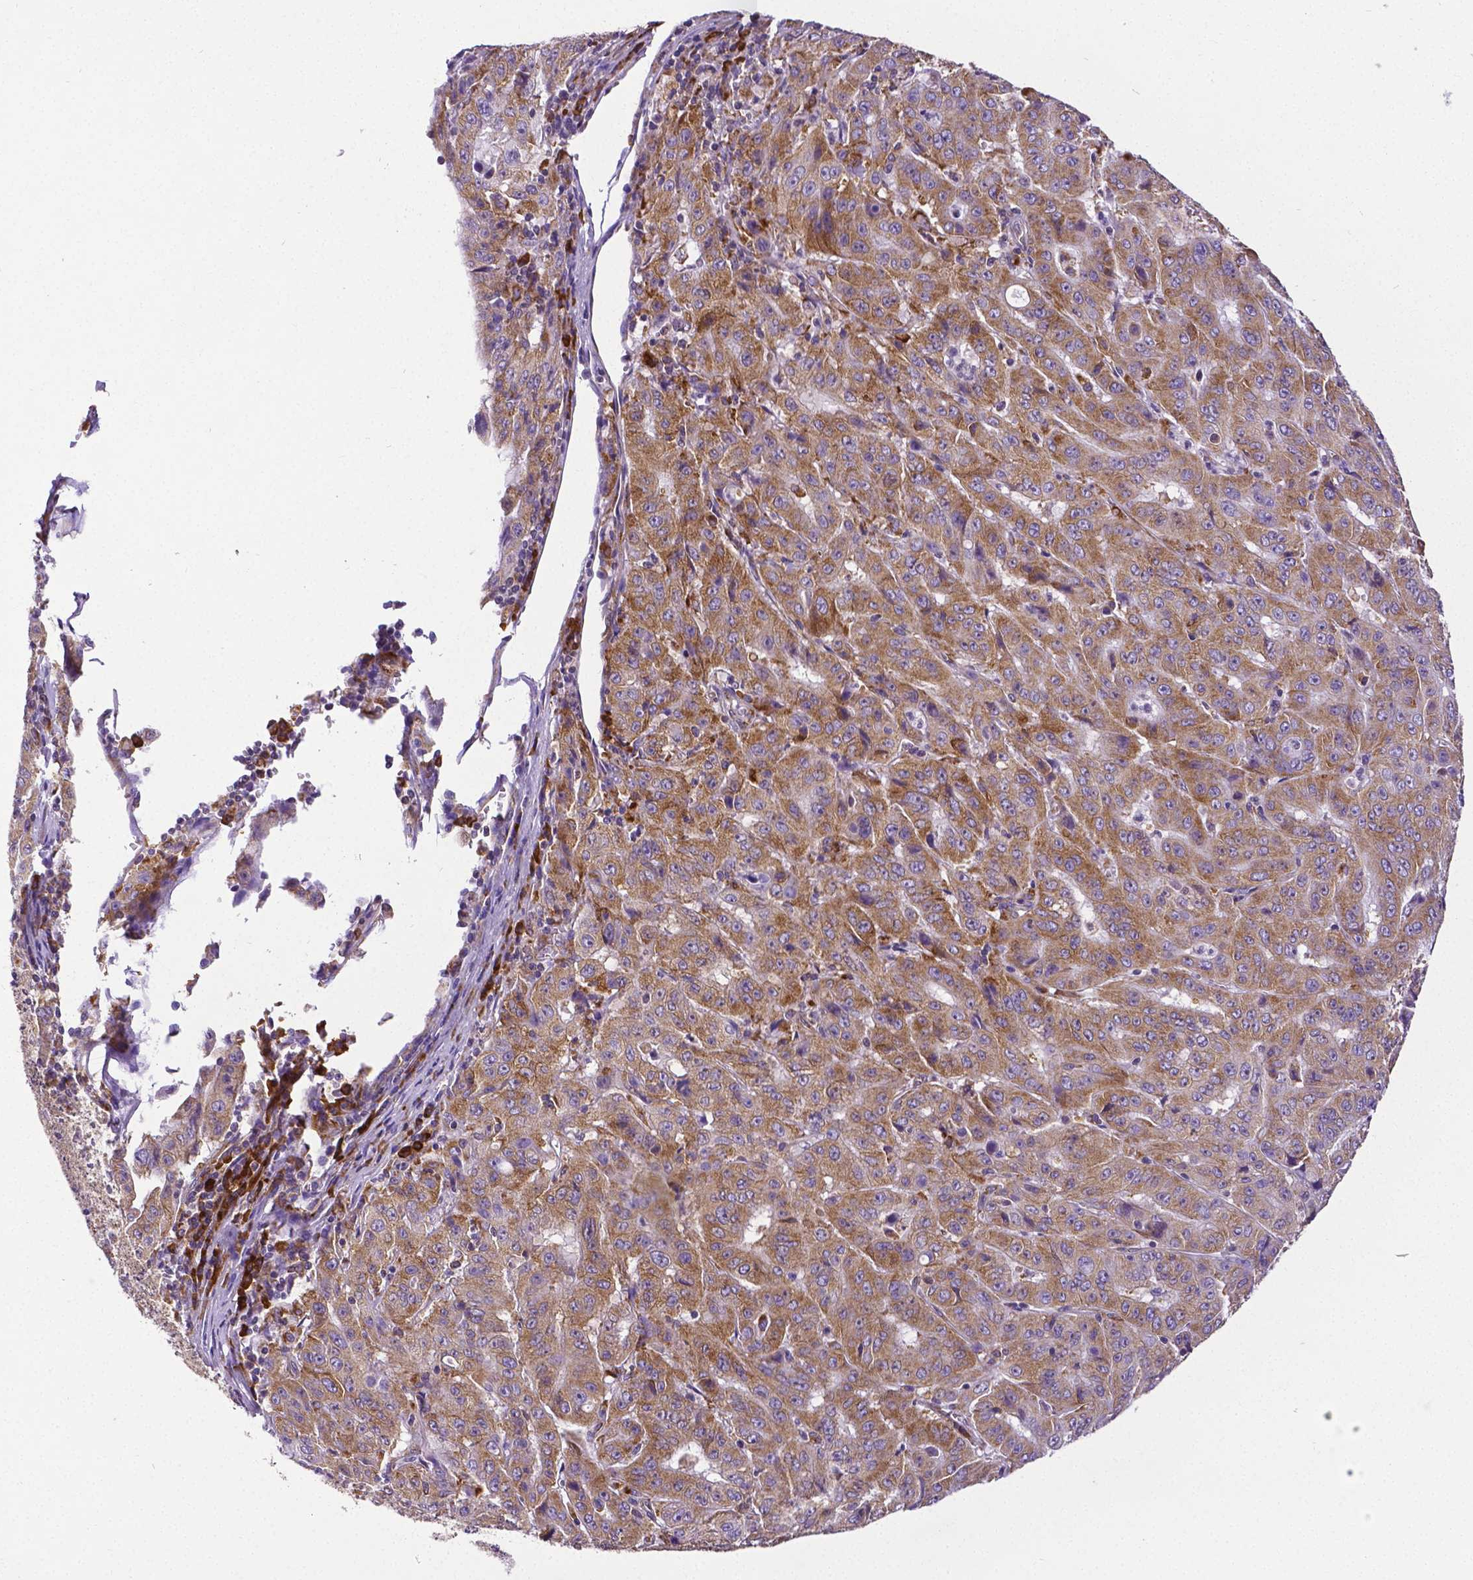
{"staining": {"intensity": "moderate", "quantity": ">75%", "location": "cytoplasmic/membranous"}, "tissue": "pancreatic cancer", "cell_type": "Tumor cells", "image_type": "cancer", "snomed": [{"axis": "morphology", "description": "Adenocarcinoma, NOS"}, {"axis": "topography", "description": "Pancreas"}], "caption": "Human pancreatic cancer stained with a brown dye exhibits moderate cytoplasmic/membranous positive expression in approximately >75% of tumor cells.", "gene": "MTDH", "patient": {"sex": "male", "age": 63}}